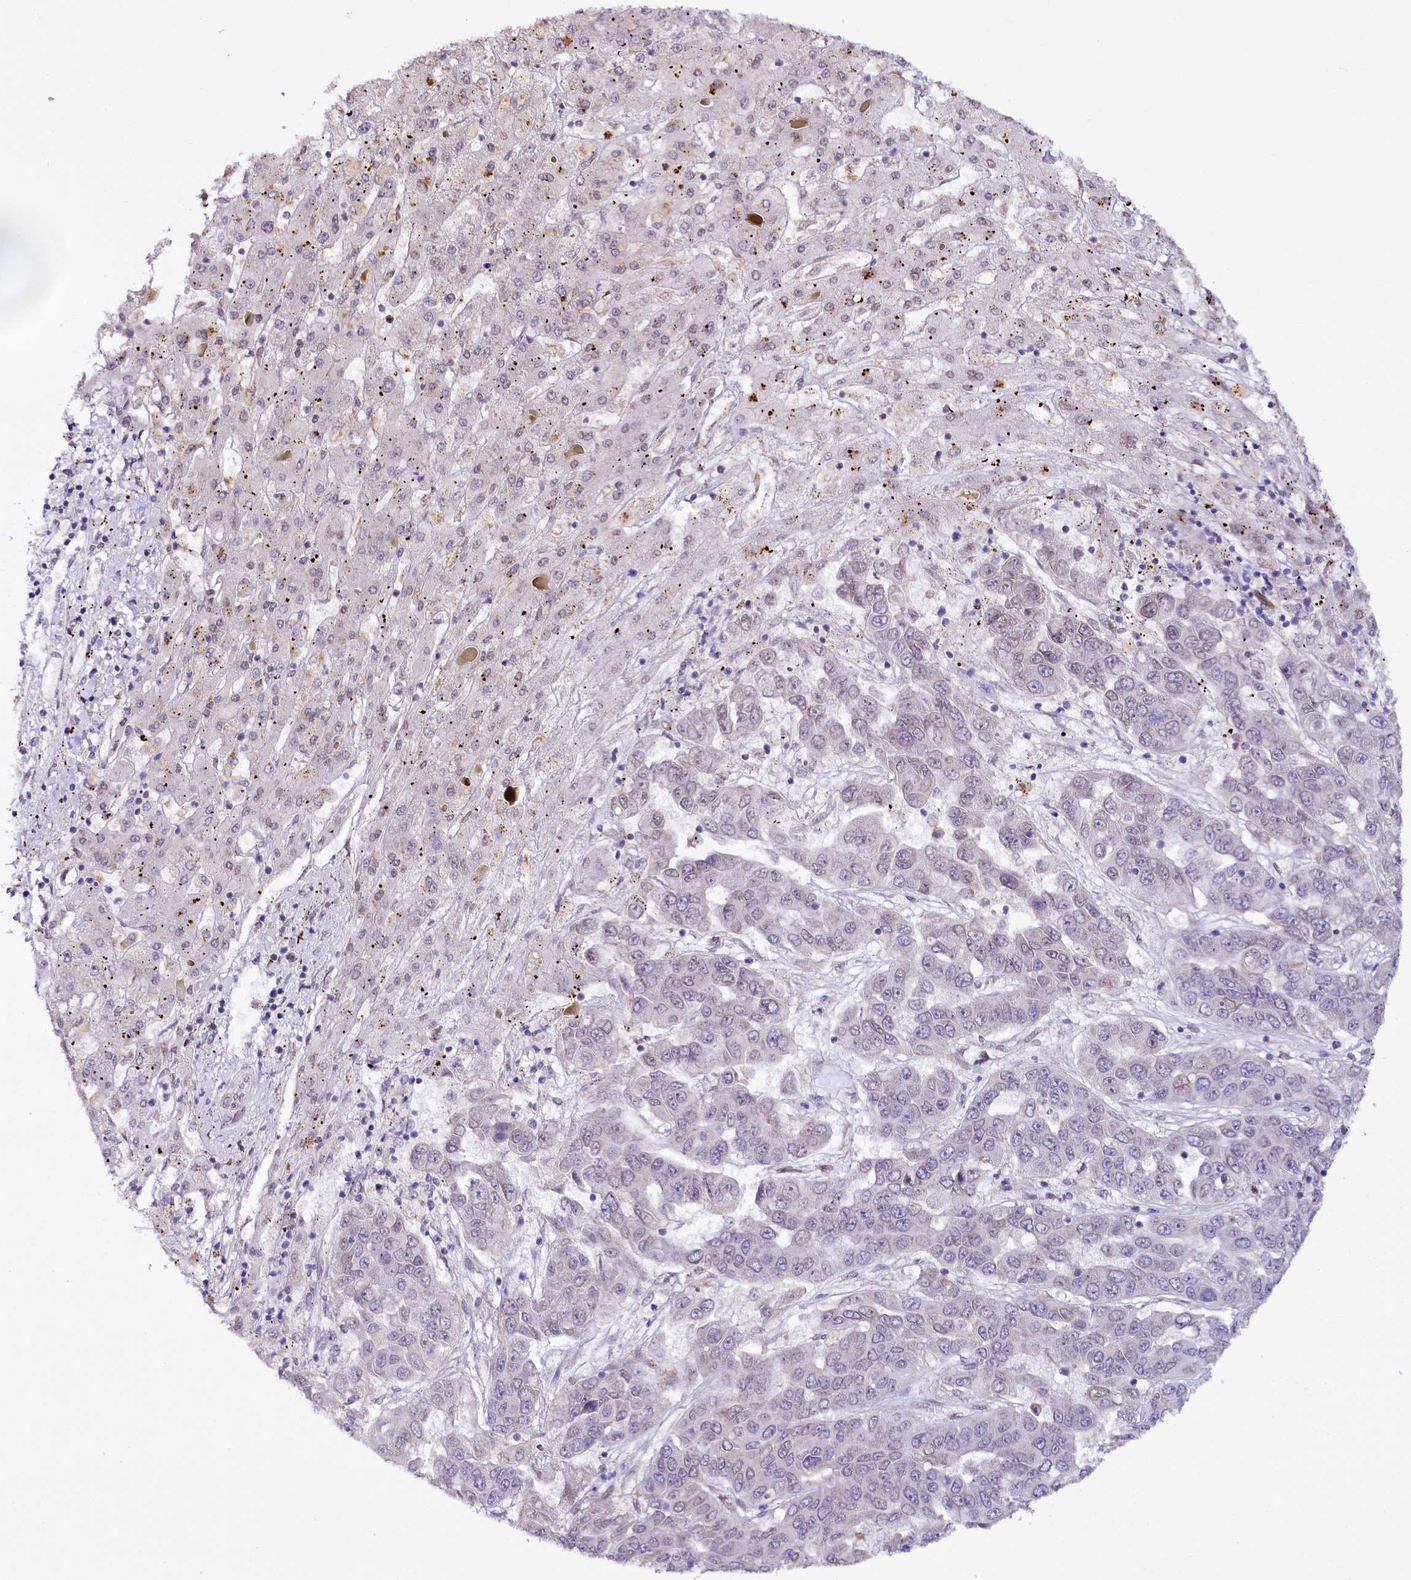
{"staining": {"intensity": "weak", "quantity": "<25%", "location": "nuclear"}, "tissue": "liver cancer", "cell_type": "Tumor cells", "image_type": "cancer", "snomed": [{"axis": "morphology", "description": "Cholangiocarcinoma"}, {"axis": "topography", "description": "Liver"}], "caption": "Protein analysis of cholangiocarcinoma (liver) shows no significant positivity in tumor cells. (DAB immunohistochemistry visualized using brightfield microscopy, high magnification).", "gene": "ZNF226", "patient": {"sex": "female", "age": 52}}